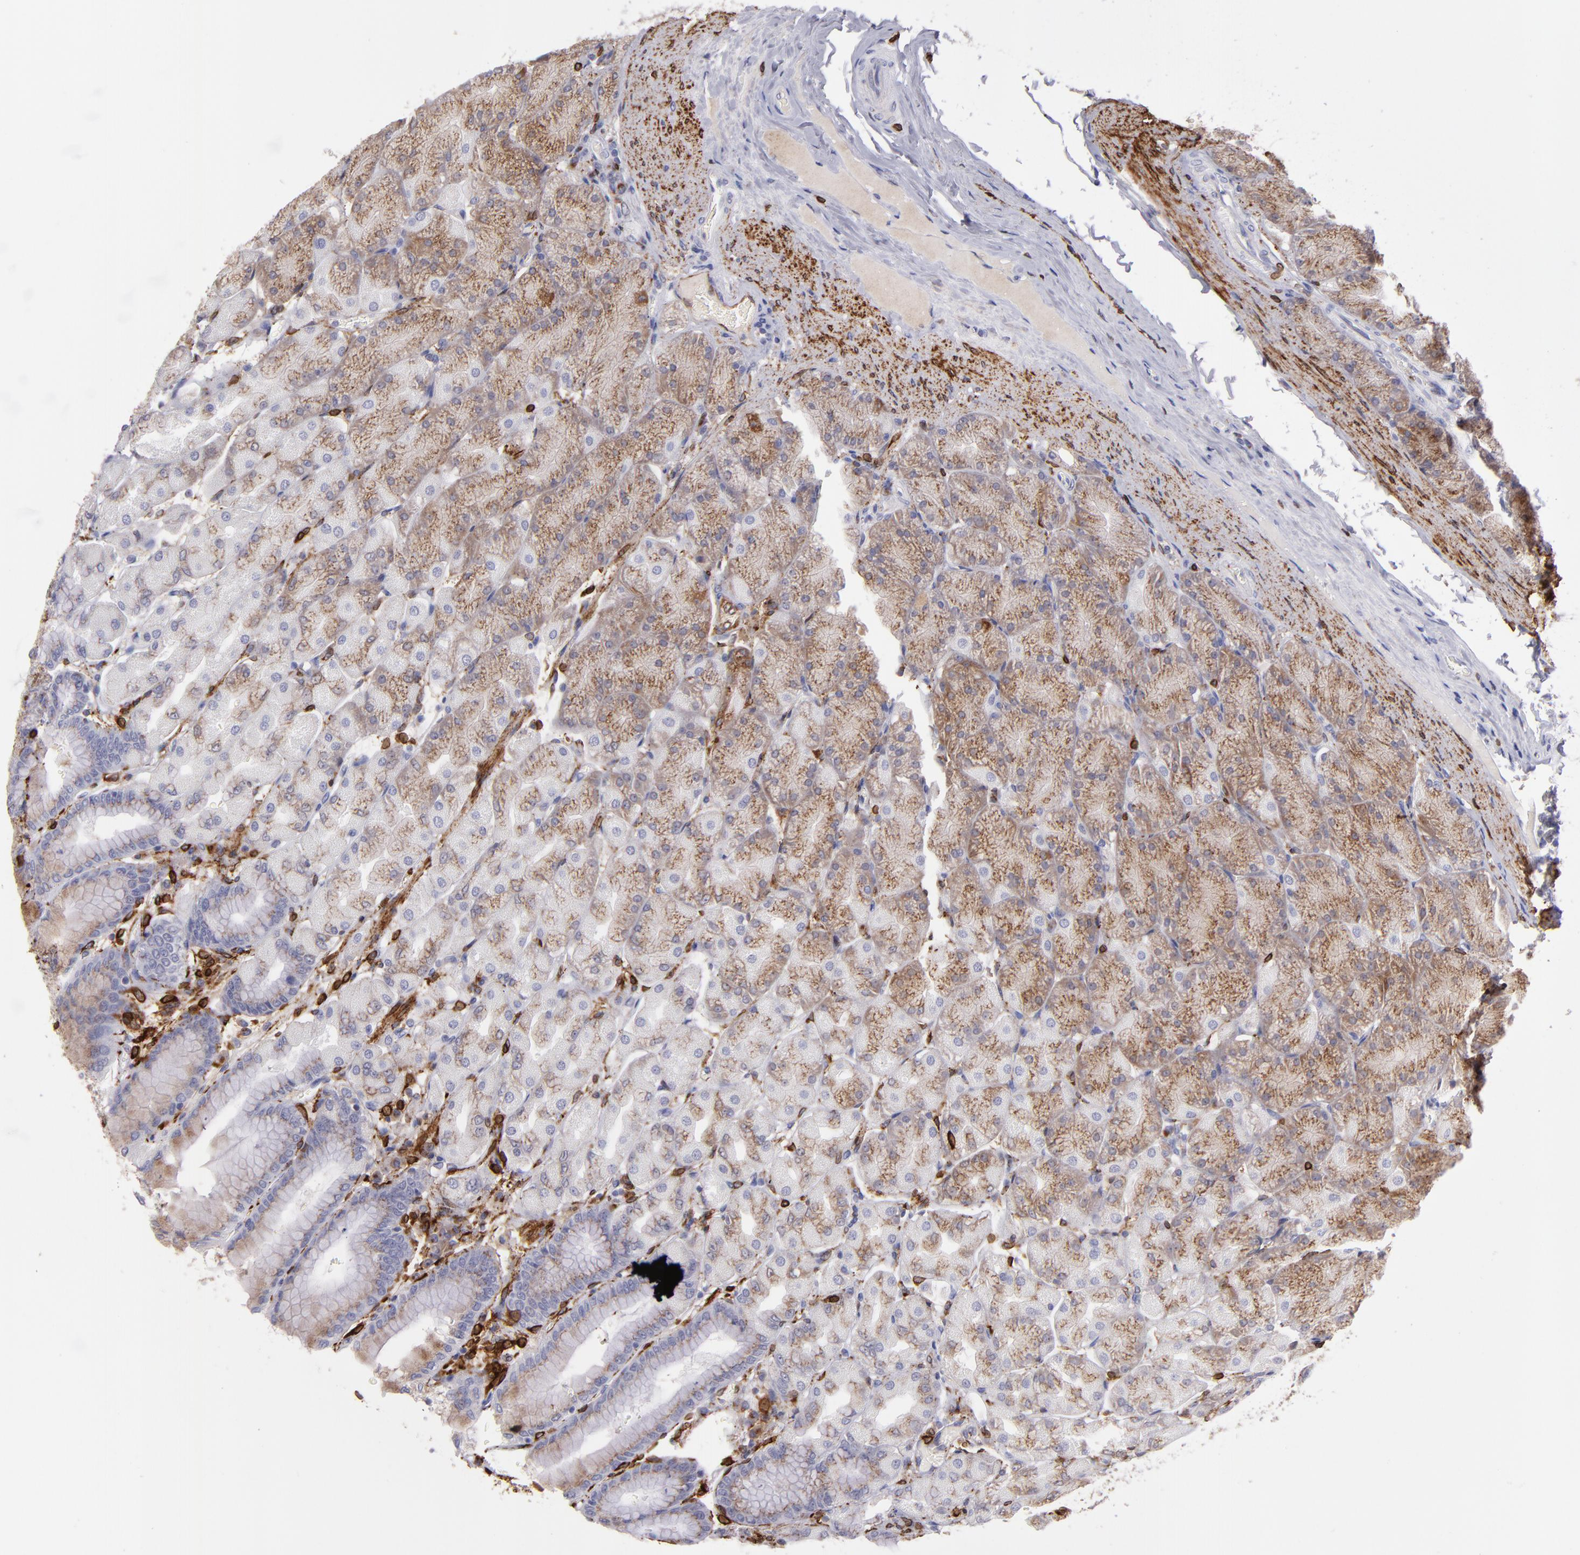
{"staining": {"intensity": "moderate", "quantity": ">75%", "location": "cytoplasmic/membranous"}, "tissue": "stomach", "cell_type": "Glandular cells", "image_type": "normal", "snomed": [{"axis": "morphology", "description": "Normal tissue, NOS"}, {"axis": "topography", "description": "Stomach, upper"}], "caption": "A brown stain labels moderate cytoplasmic/membranous positivity of a protein in glandular cells of benign stomach. Nuclei are stained in blue.", "gene": "PTGS1", "patient": {"sex": "female", "age": 56}}